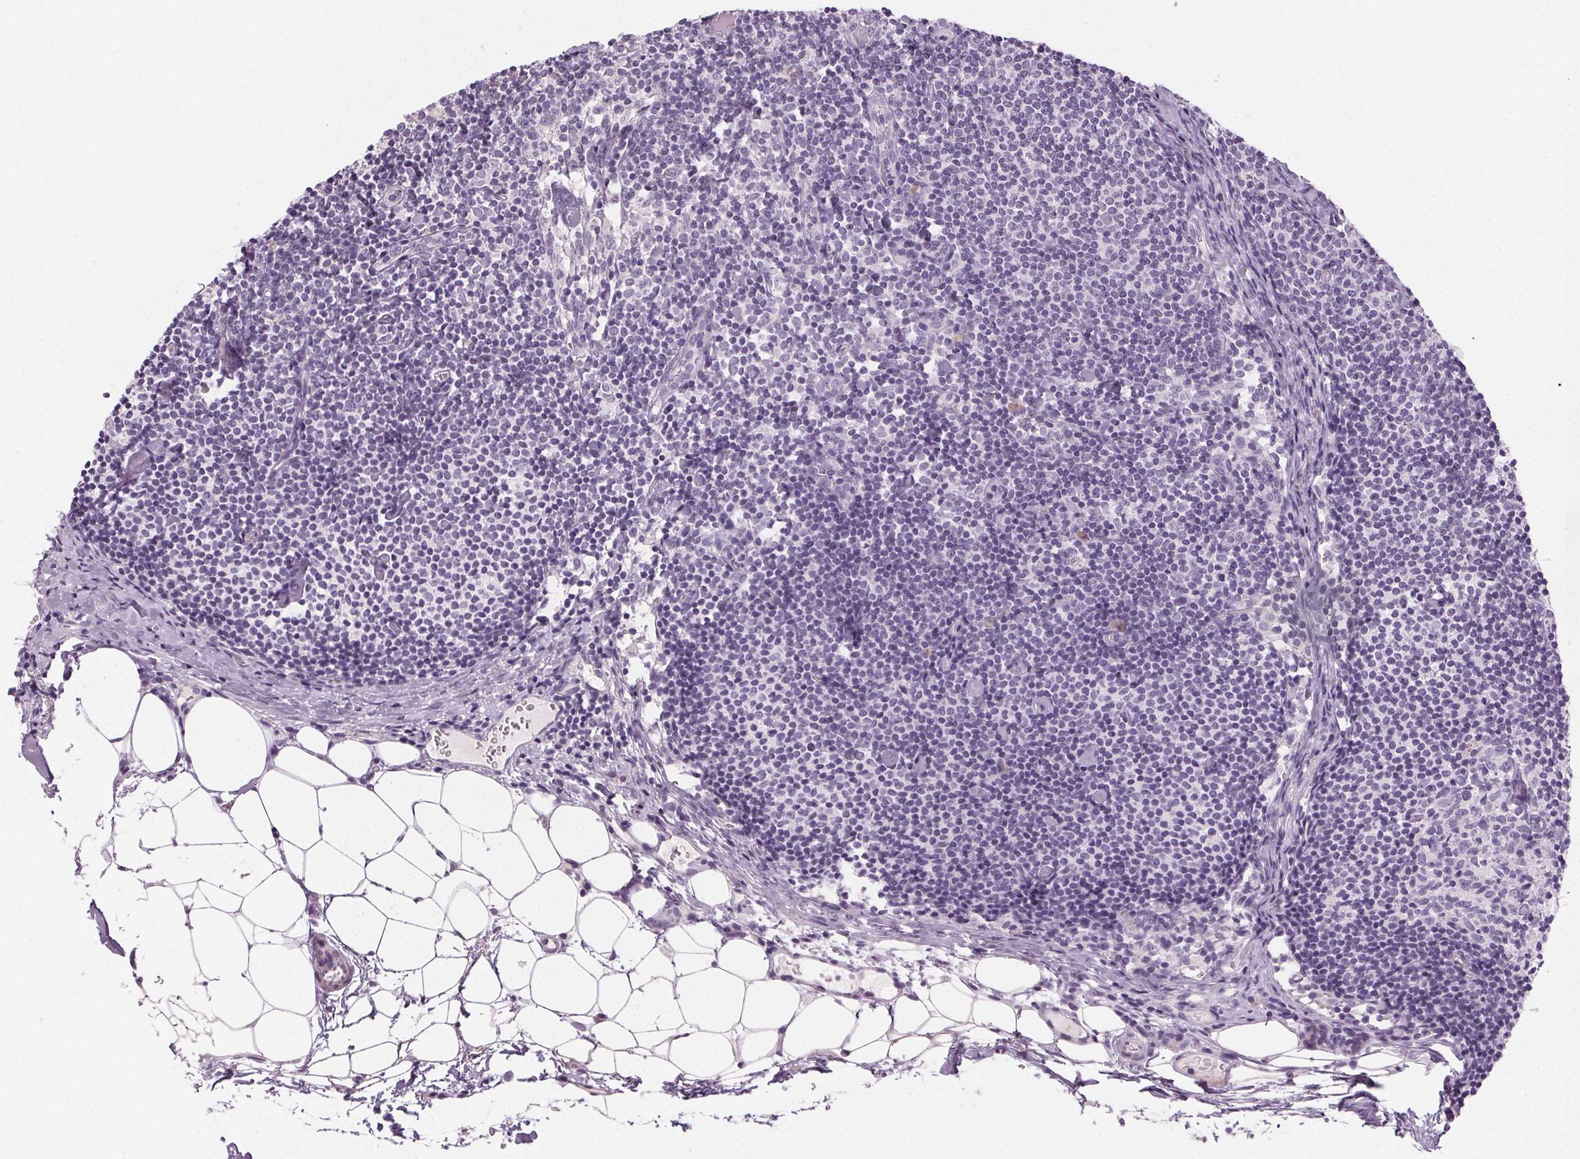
{"staining": {"intensity": "weak", "quantity": "<25%", "location": "cytoplasmic/membranous"}, "tissue": "lymph node", "cell_type": "Germinal center cells", "image_type": "normal", "snomed": [{"axis": "morphology", "description": "Normal tissue, NOS"}, {"axis": "topography", "description": "Lymph node"}], "caption": "Immunohistochemistry of benign human lymph node demonstrates no expression in germinal center cells.", "gene": "HSF5", "patient": {"sex": "female", "age": 41}}